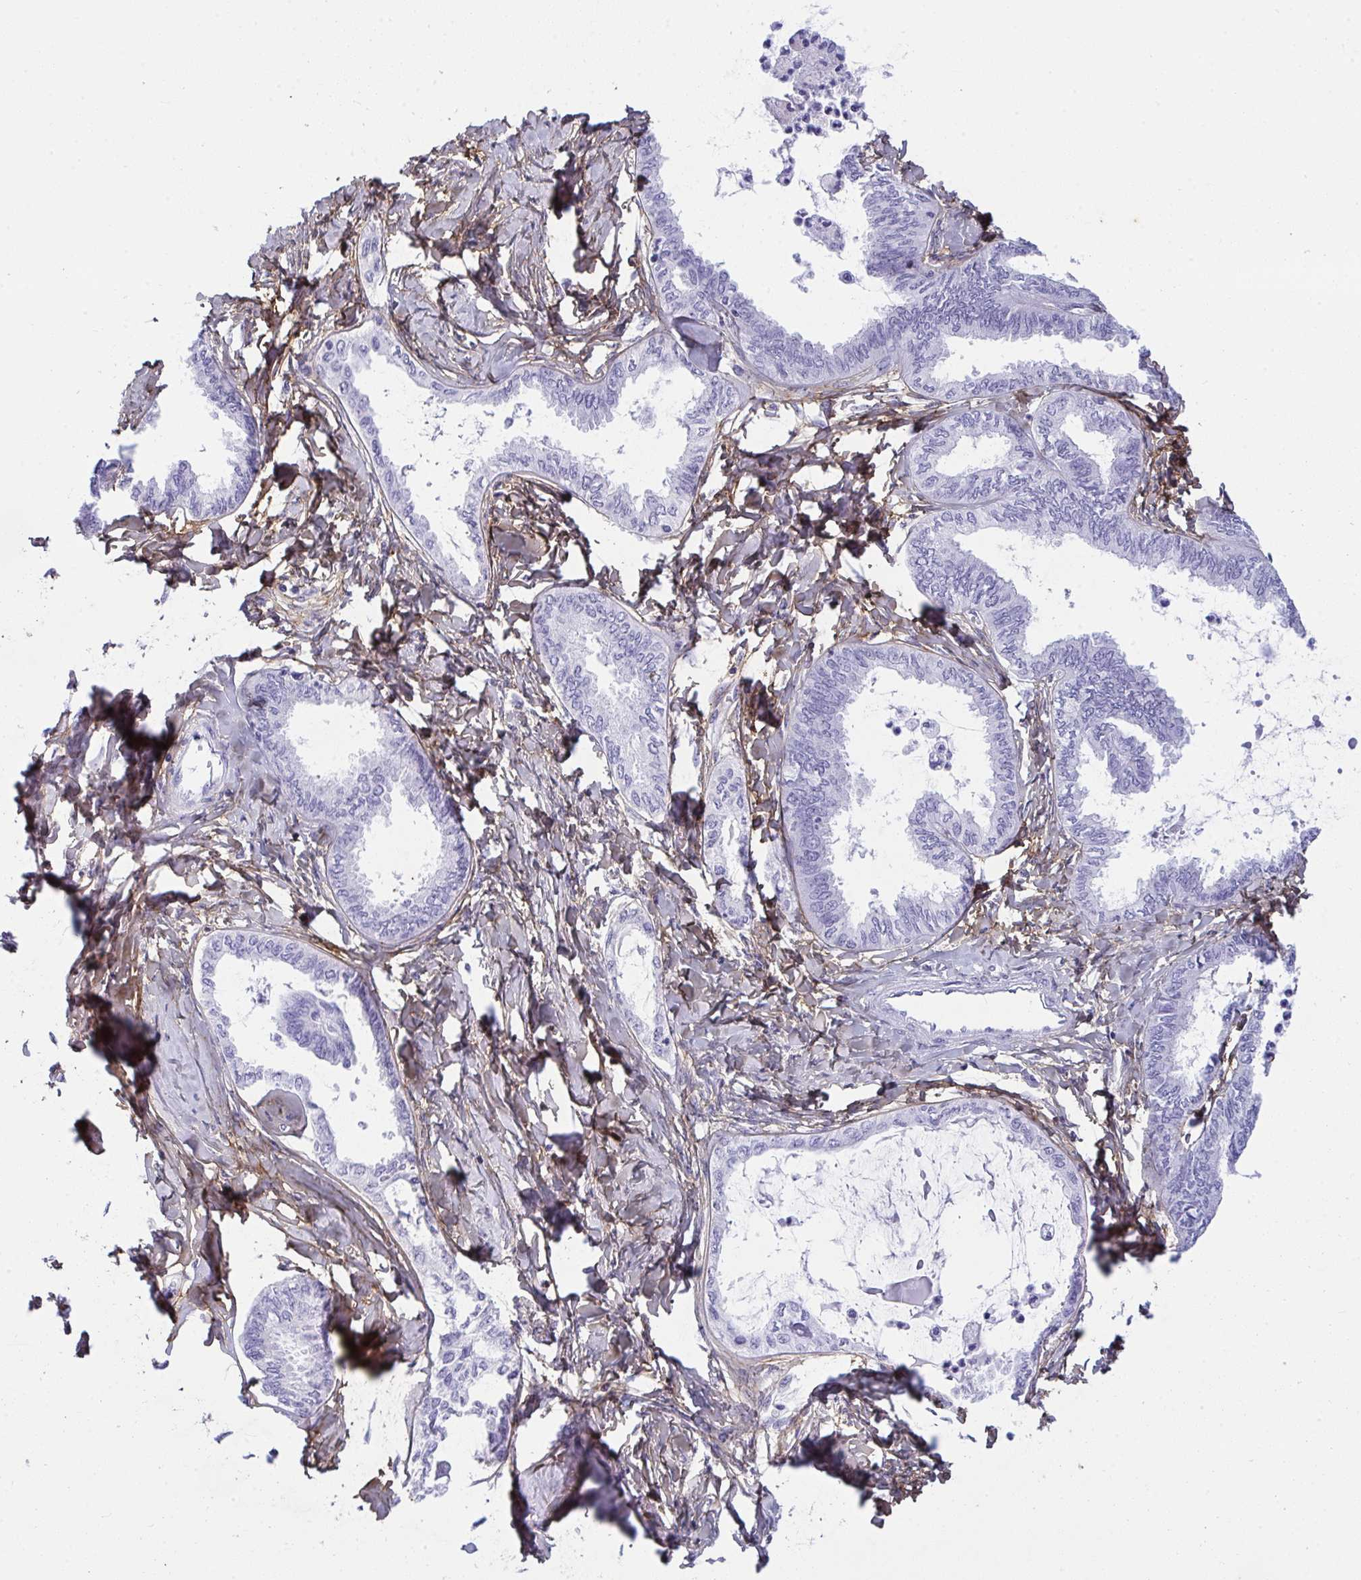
{"staining": {"intensity": "negative", "quantity": "none", "location": "none"}, "tissue": "ovarian cancer", "cell_type": "Tumor cells", "image_type": "cancer", "snomed": [{"axis": "morphology", "description": "Carcinoma, endometroid"}, {"axis": "topography", "description": "Ovary"}], "caption": "Immunohistochemistry of human ovarian cancer (endometroid carcinoma) displays no positivity in tumor cells.", "gene": "LHFPL6", "patient": {"sex": "female", "age": 70}}